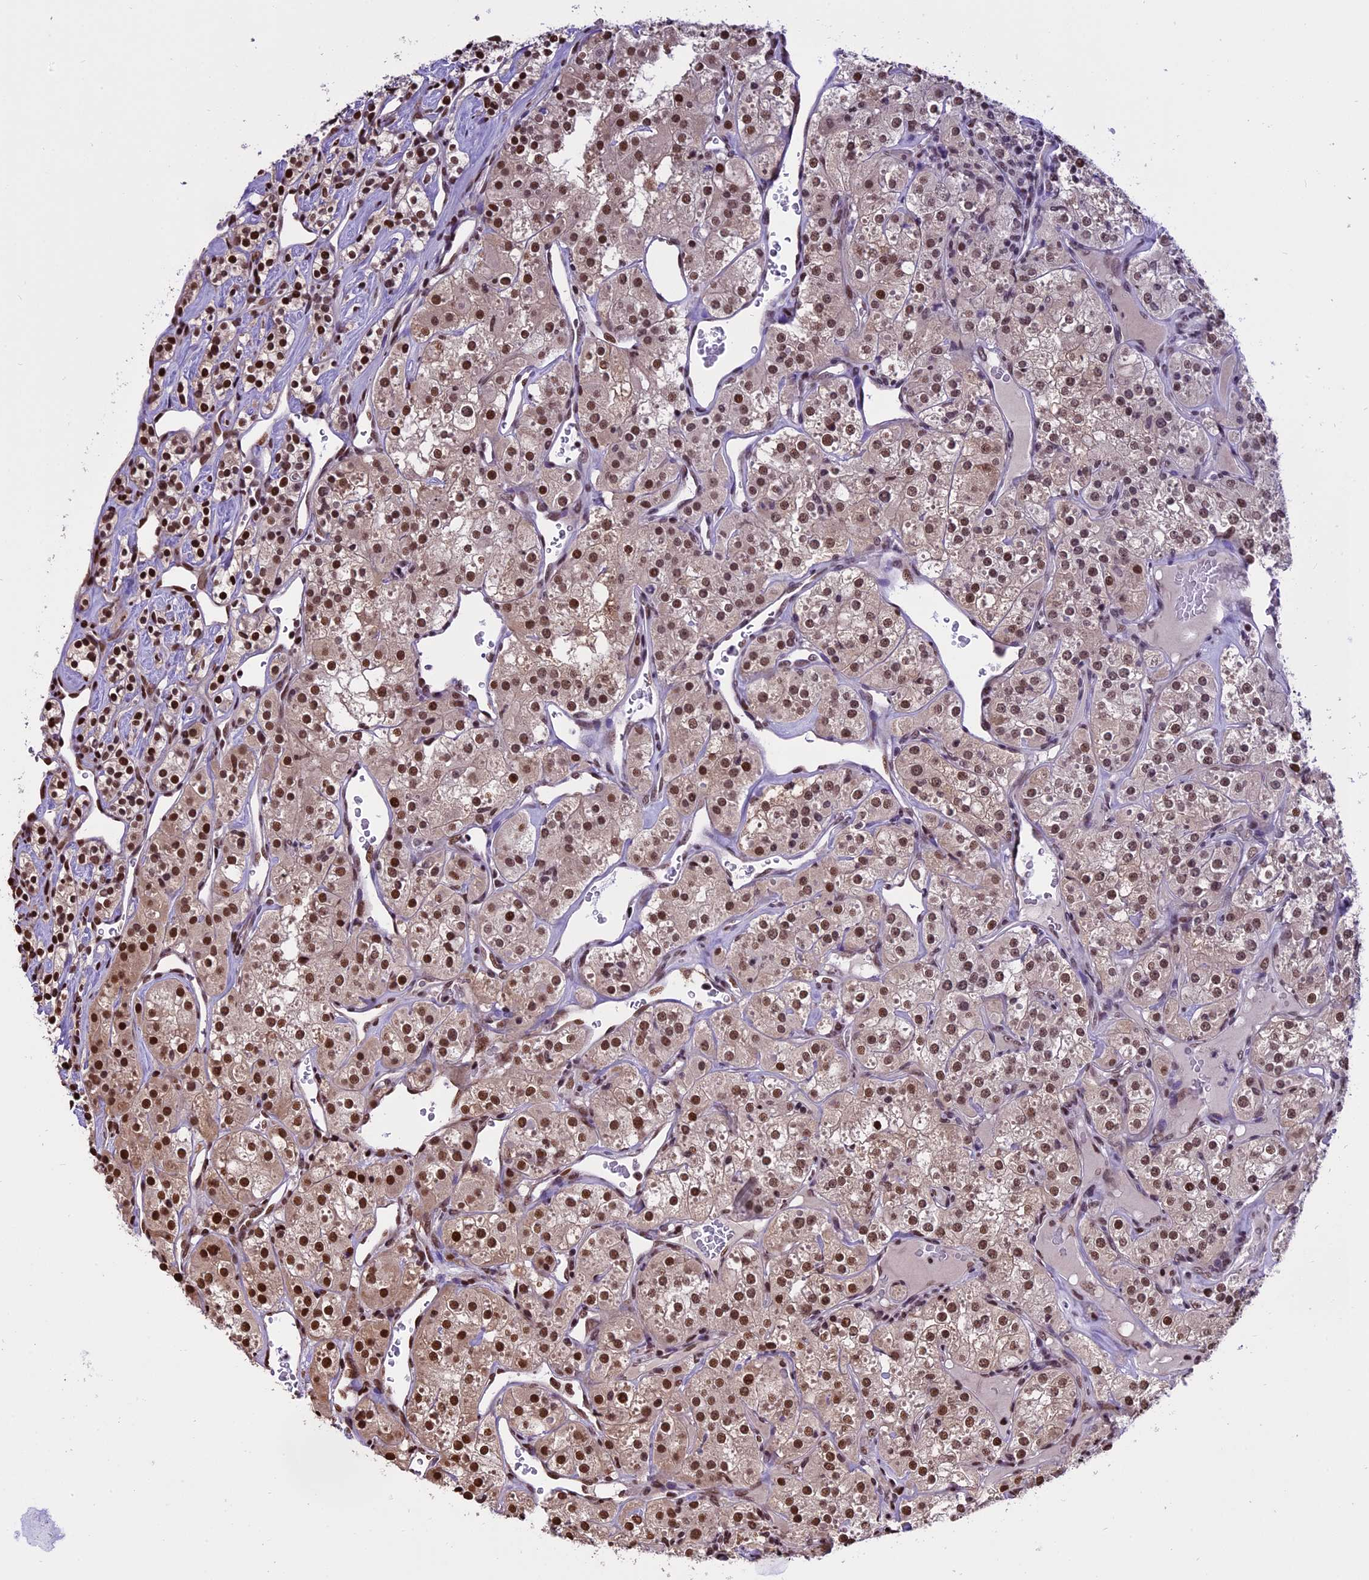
{"staining": {"intensity": "strong", "quantity": ">75%", "location": "nuclear"}, "tissue": "renal cancer", "cell_type": "Tumor cells", "image_type": "cancer", "snomed": [{"axis": "morphology", "description": "Adenocarcinoma, NOS"}, {"axis": "topography", "description": "Kidney"}], "caption": "Renal cancer stained with IHC shows strong nuclear expression in approximately >75% of tumor cells.", "gene": "POLR3E", "patient": {"sex": "male", "age": 77}}